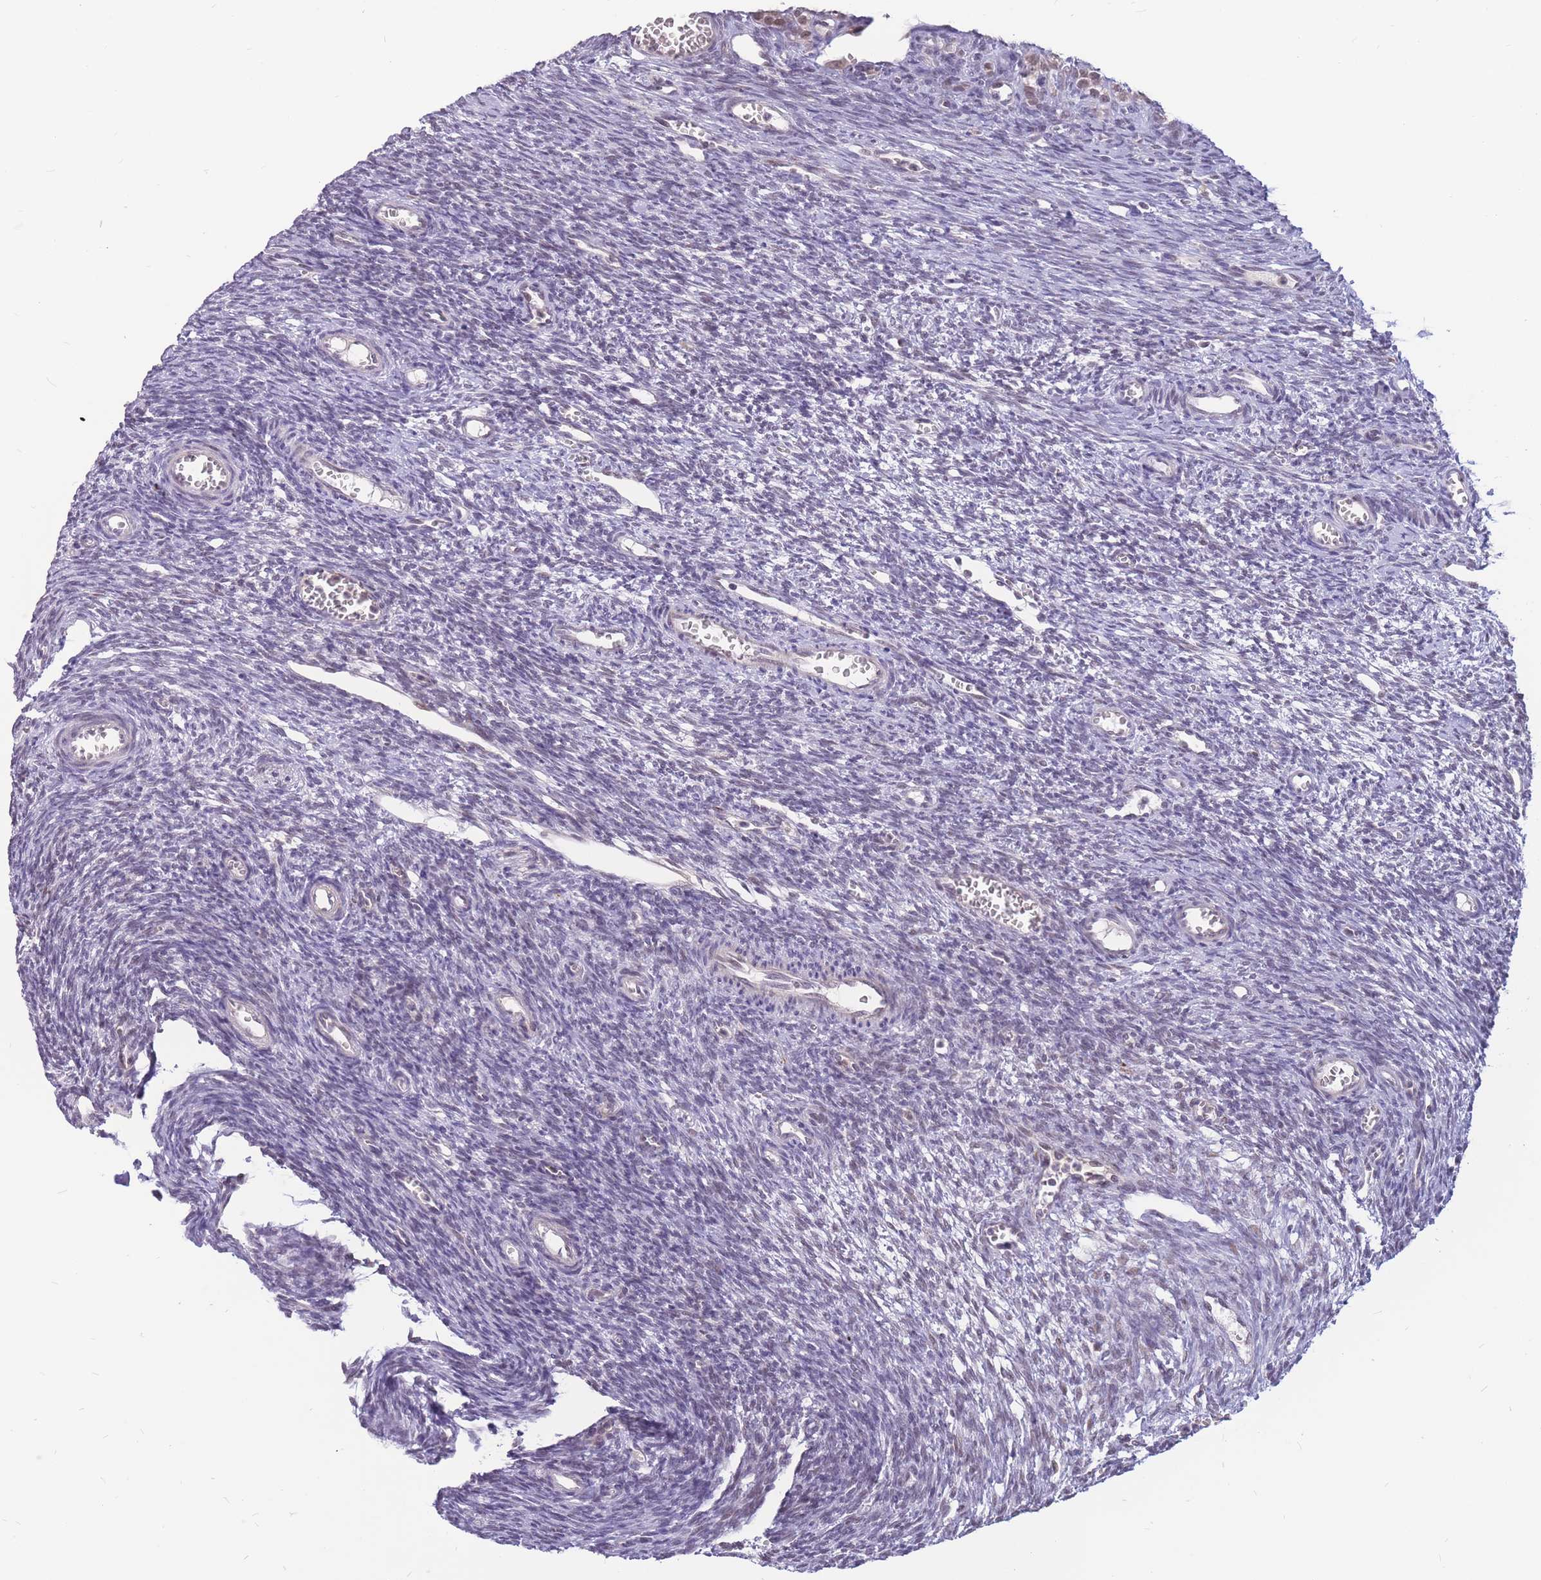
{"staining": {"intensity": "negative", "quantity": "none", "location": "none"}, "tissue": "ovary", "cell_type": "Ovarian stroma cells", "image_type": "normal", "snomed": [{"axis": "morphology", "description": "Normal tissue, NOS"}, {"axis": "topography", "description": "Ovary"}], "caption": "Image shows no significant protein positivity in ovarian stroma cells of benign ovary.", "gene": "ADD2", "patient": {"sex": "female", "age": 39}}